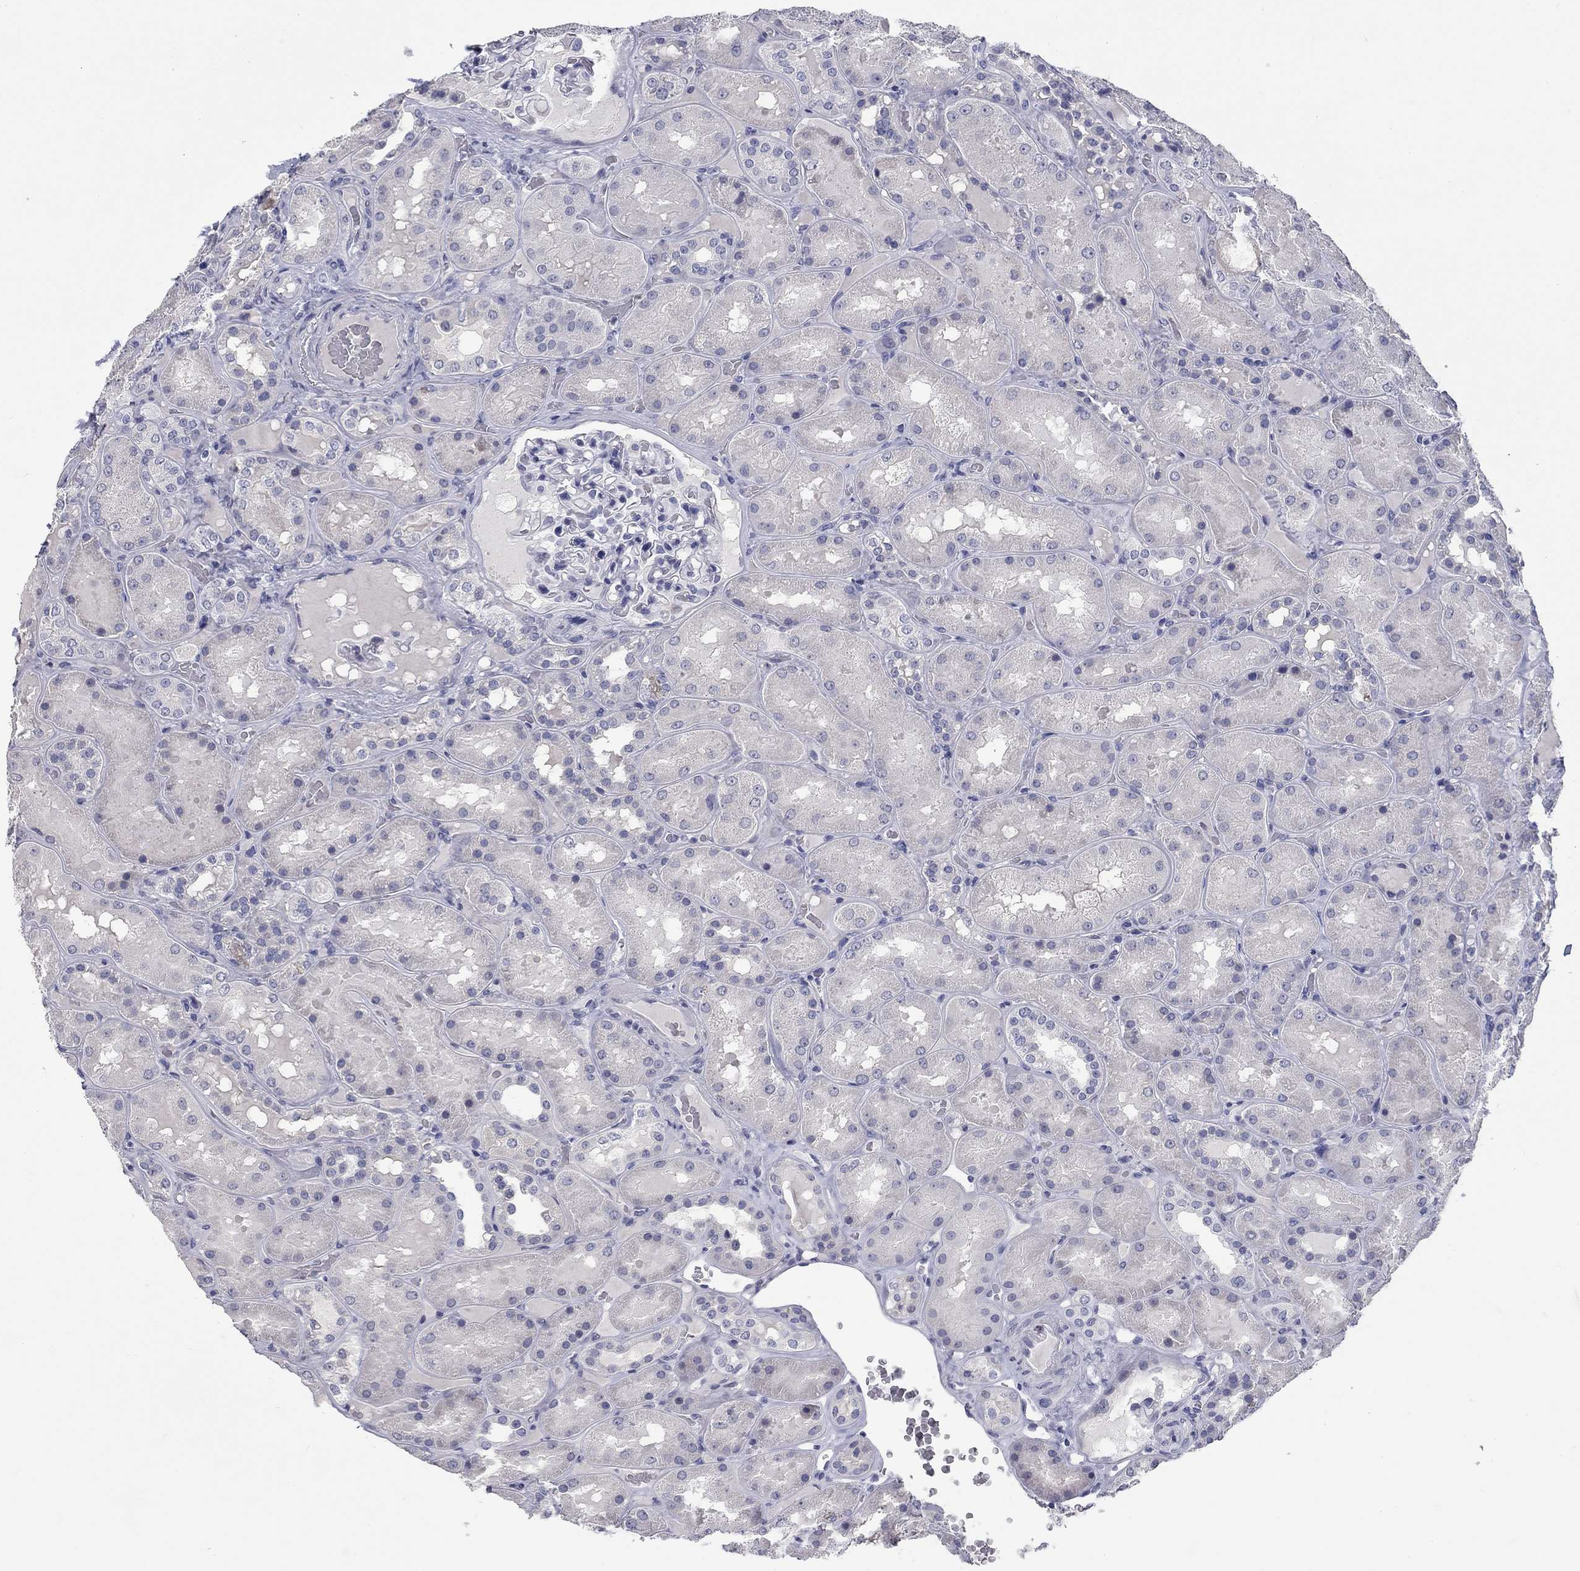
{"staining": {"intensity": "negative", "quantity": "none", "location": "none"}, "tissue": "kidney", "cell_type": "Cells in glomeruli", "image_type": "normal", "snomed": [{"axis": "morphology", "description": "Normal tissue, NOS"}, {"axis": "topography", "description": "Kidney"}], "caption": "Image shows no protein positivity in cells in glomeruli of normal kidney. (DAB immunohistochemistry (IHC), high magnification).", "gene": "ELAVL4", "patient": {"sex": "male", "age": 73}}